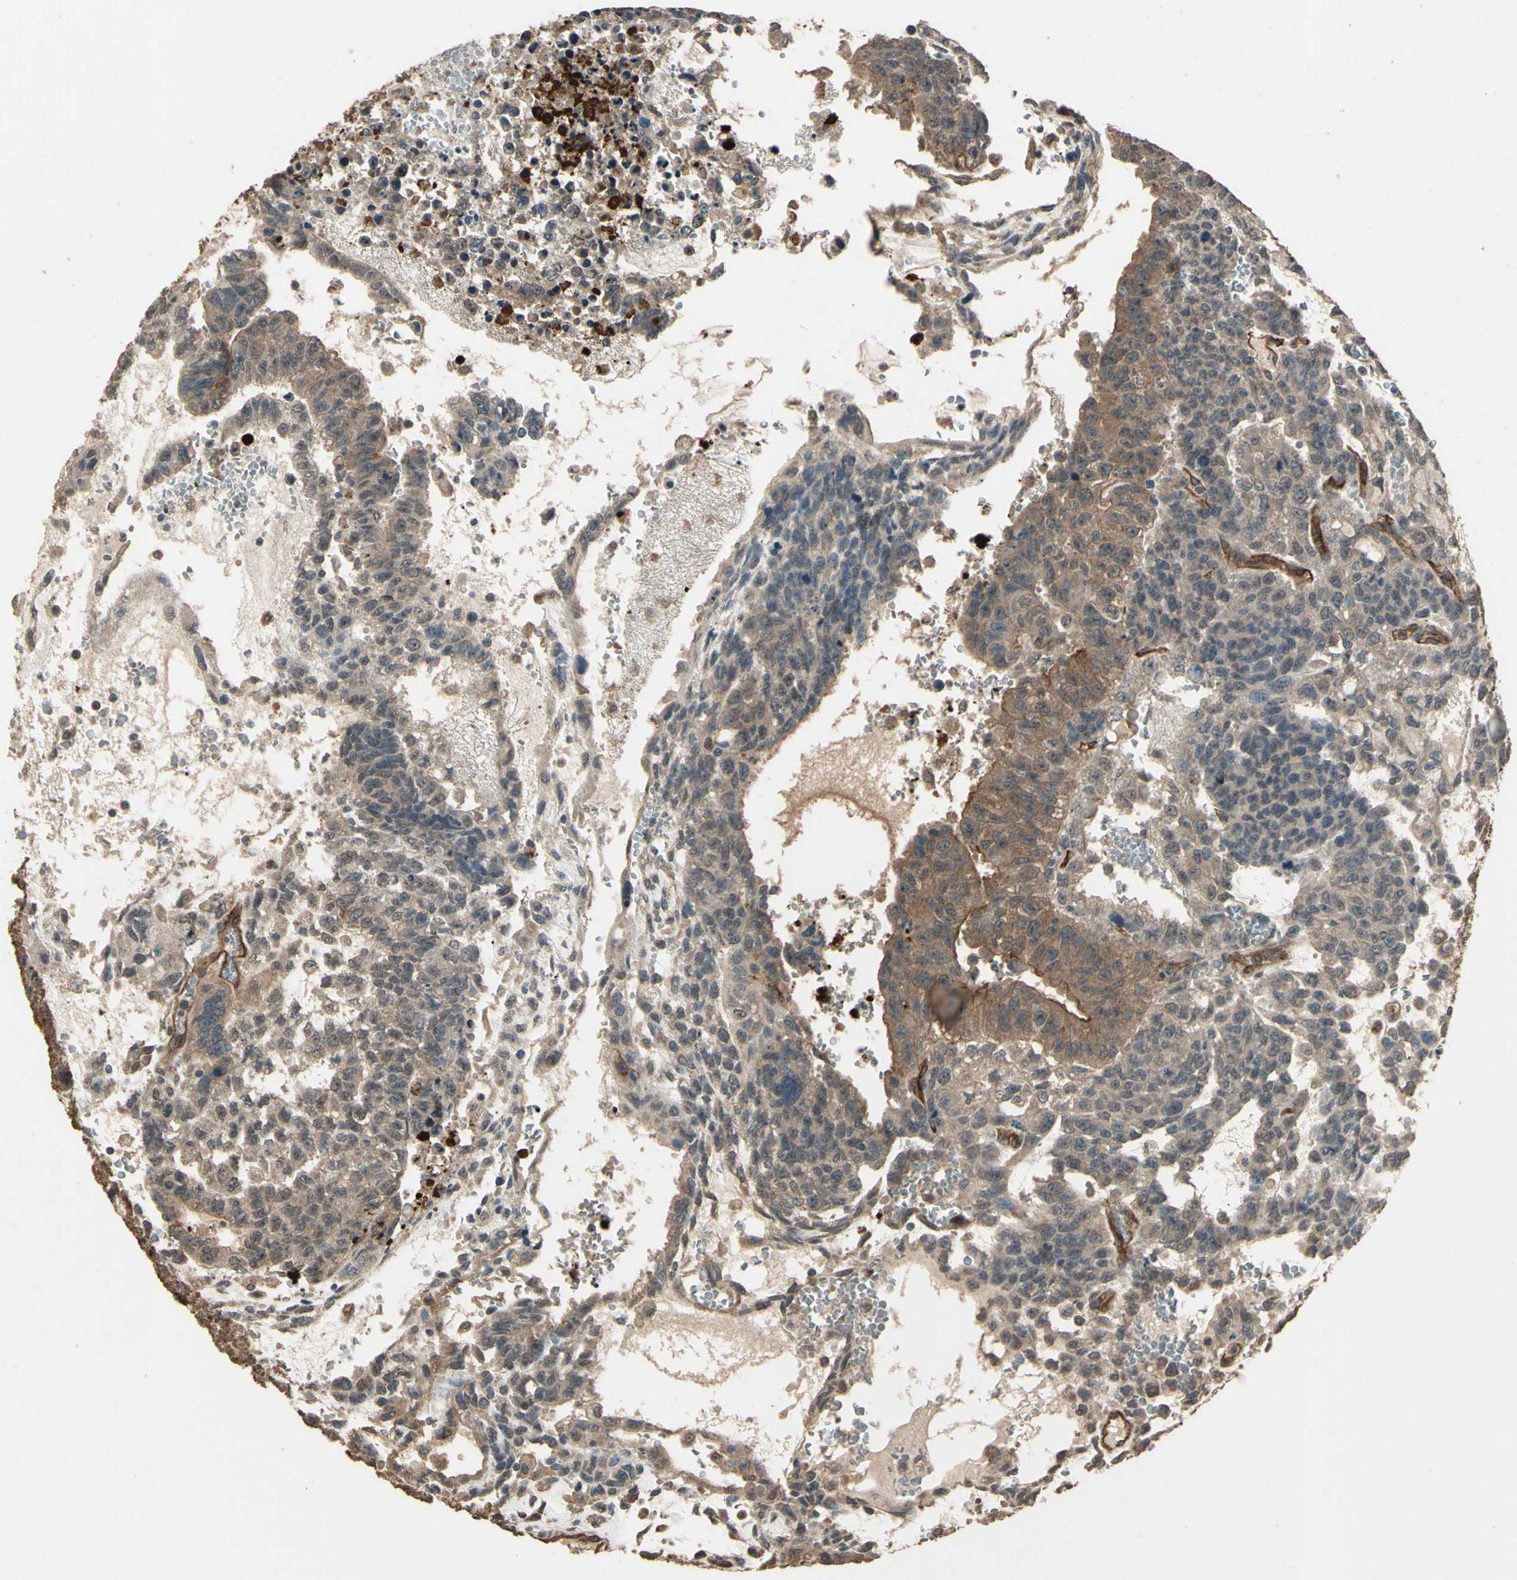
{"staining": {"intensity": "moderate", "quantity": ">75%", "location": "cytoplasmic/membranous"}, "tissue": "testis cancer", "cell_type": "Tumor cells", "image_type": "cancer", "snomed": [{"axis": "morphology", "description": "Seminoma, NOS"}, {"axis": "morphology", "description": "Carcinoma, Embryonal, NOS"}, {"axis": "topography", "description": "Testis"}], "caption": "Immunohistochemistry (IHC) micrograph of neoplastic tissue: human testis cancer stained using IHC exhibits medium levels of moderate protein expression localized specifically in the cytoplasmic/membranous of tumor cells, appearing as a cytoplasmic/membranous brown color.", "gene": "TSPO", "patient": {"sex": "male", "age": 52}}